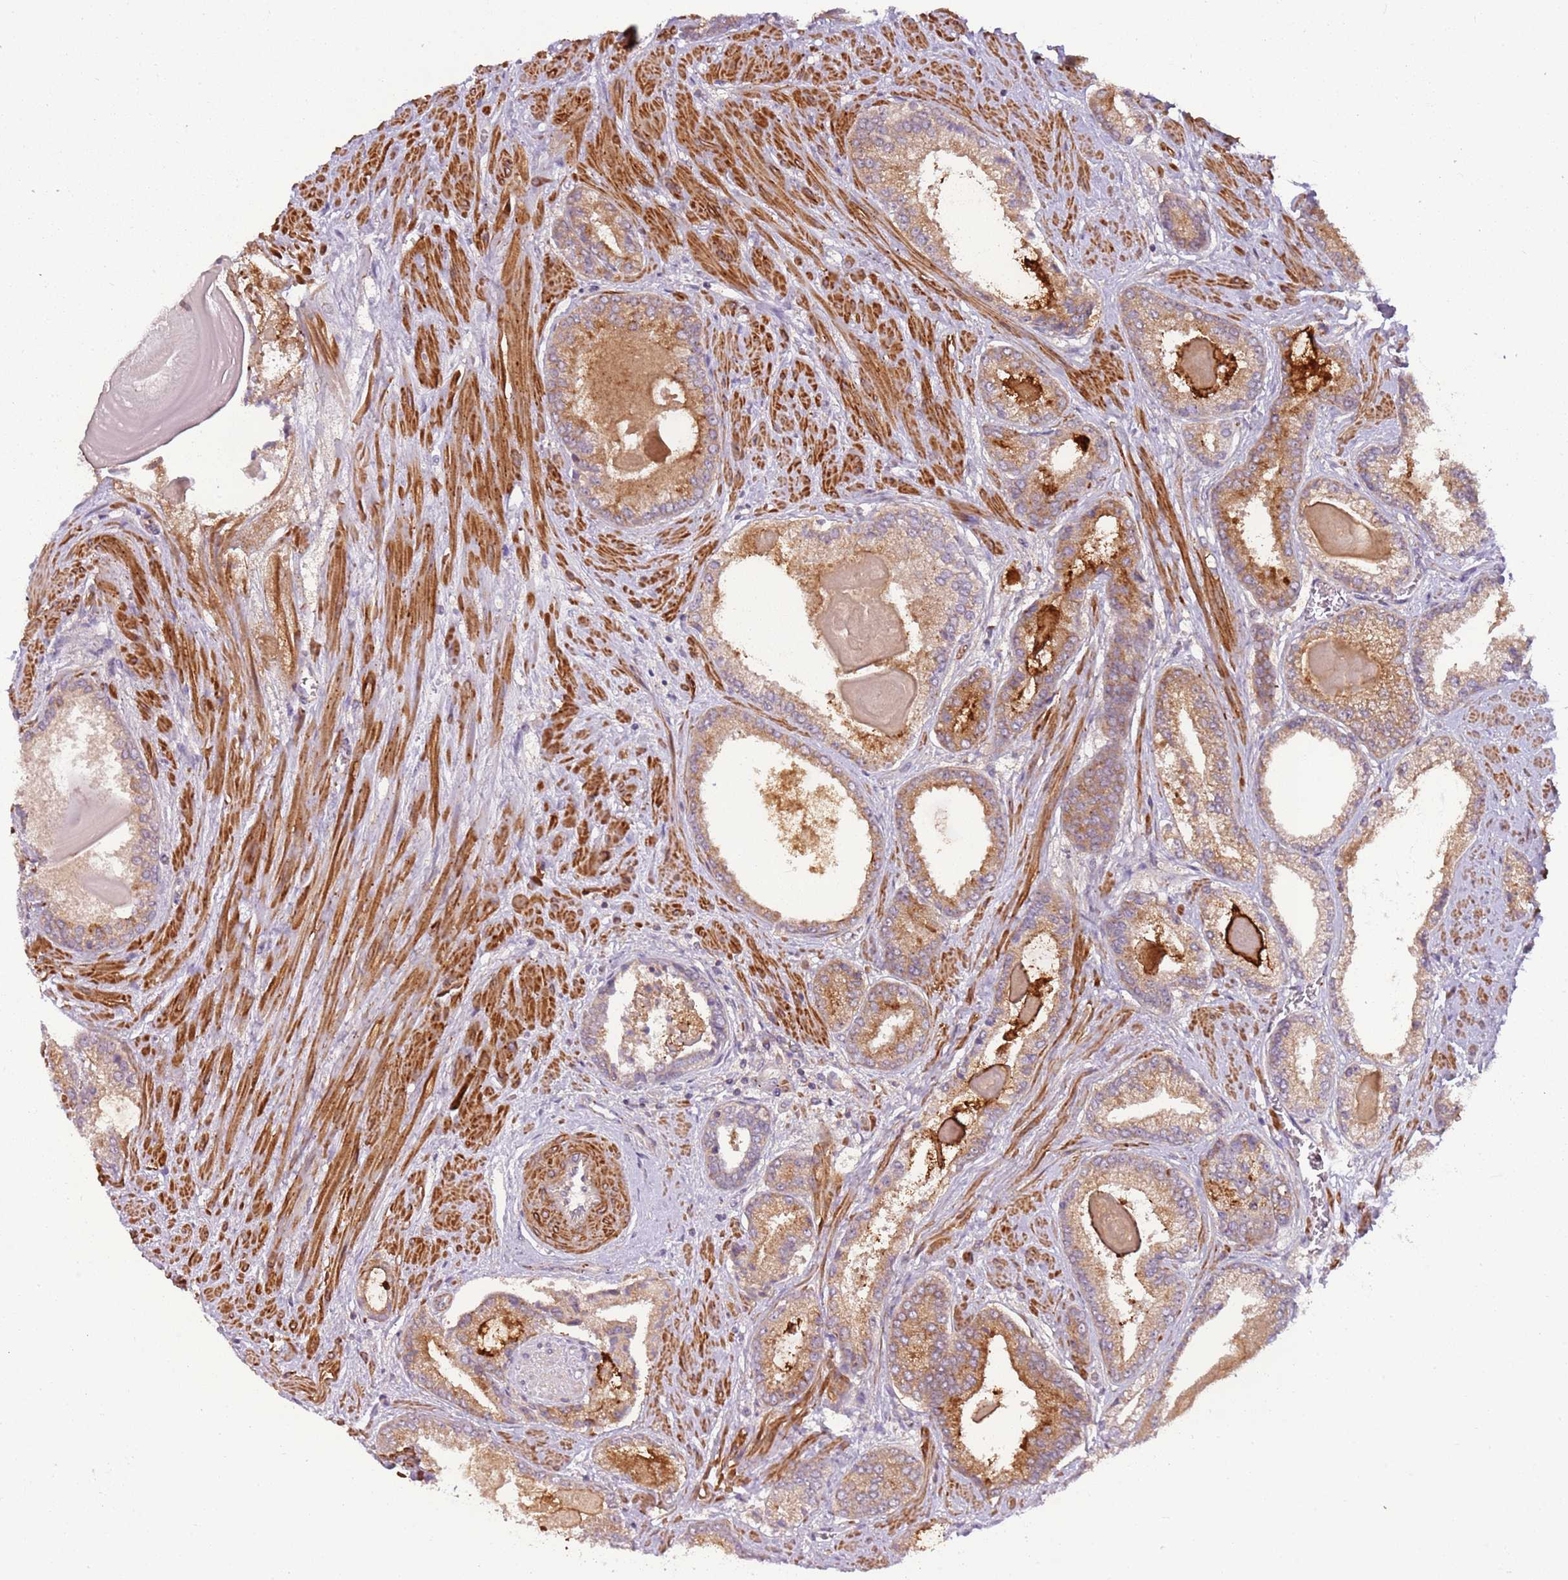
{"staining": {"intensity": "moderate", "quantity": ">75%", "location": "cytoplasmic/membranous"}, "tissue": "prostate cancer", "cell_type": "Tumor cells", "image_type": "cancer", "snomed": [{"axis": "morphology", "description": "Adenocarcinoma, High grade"}, {"axis": "topography", "description": "Prostate"}], "caption": "Immunohistochemistry (DAB) staining of human prostate cancer exhibits moderate cytoplasmic/membranous protein staining in approximately >75% of tumor cells.", "gene": "DTD2", "patient": {"sex": "male", "age": 68}}